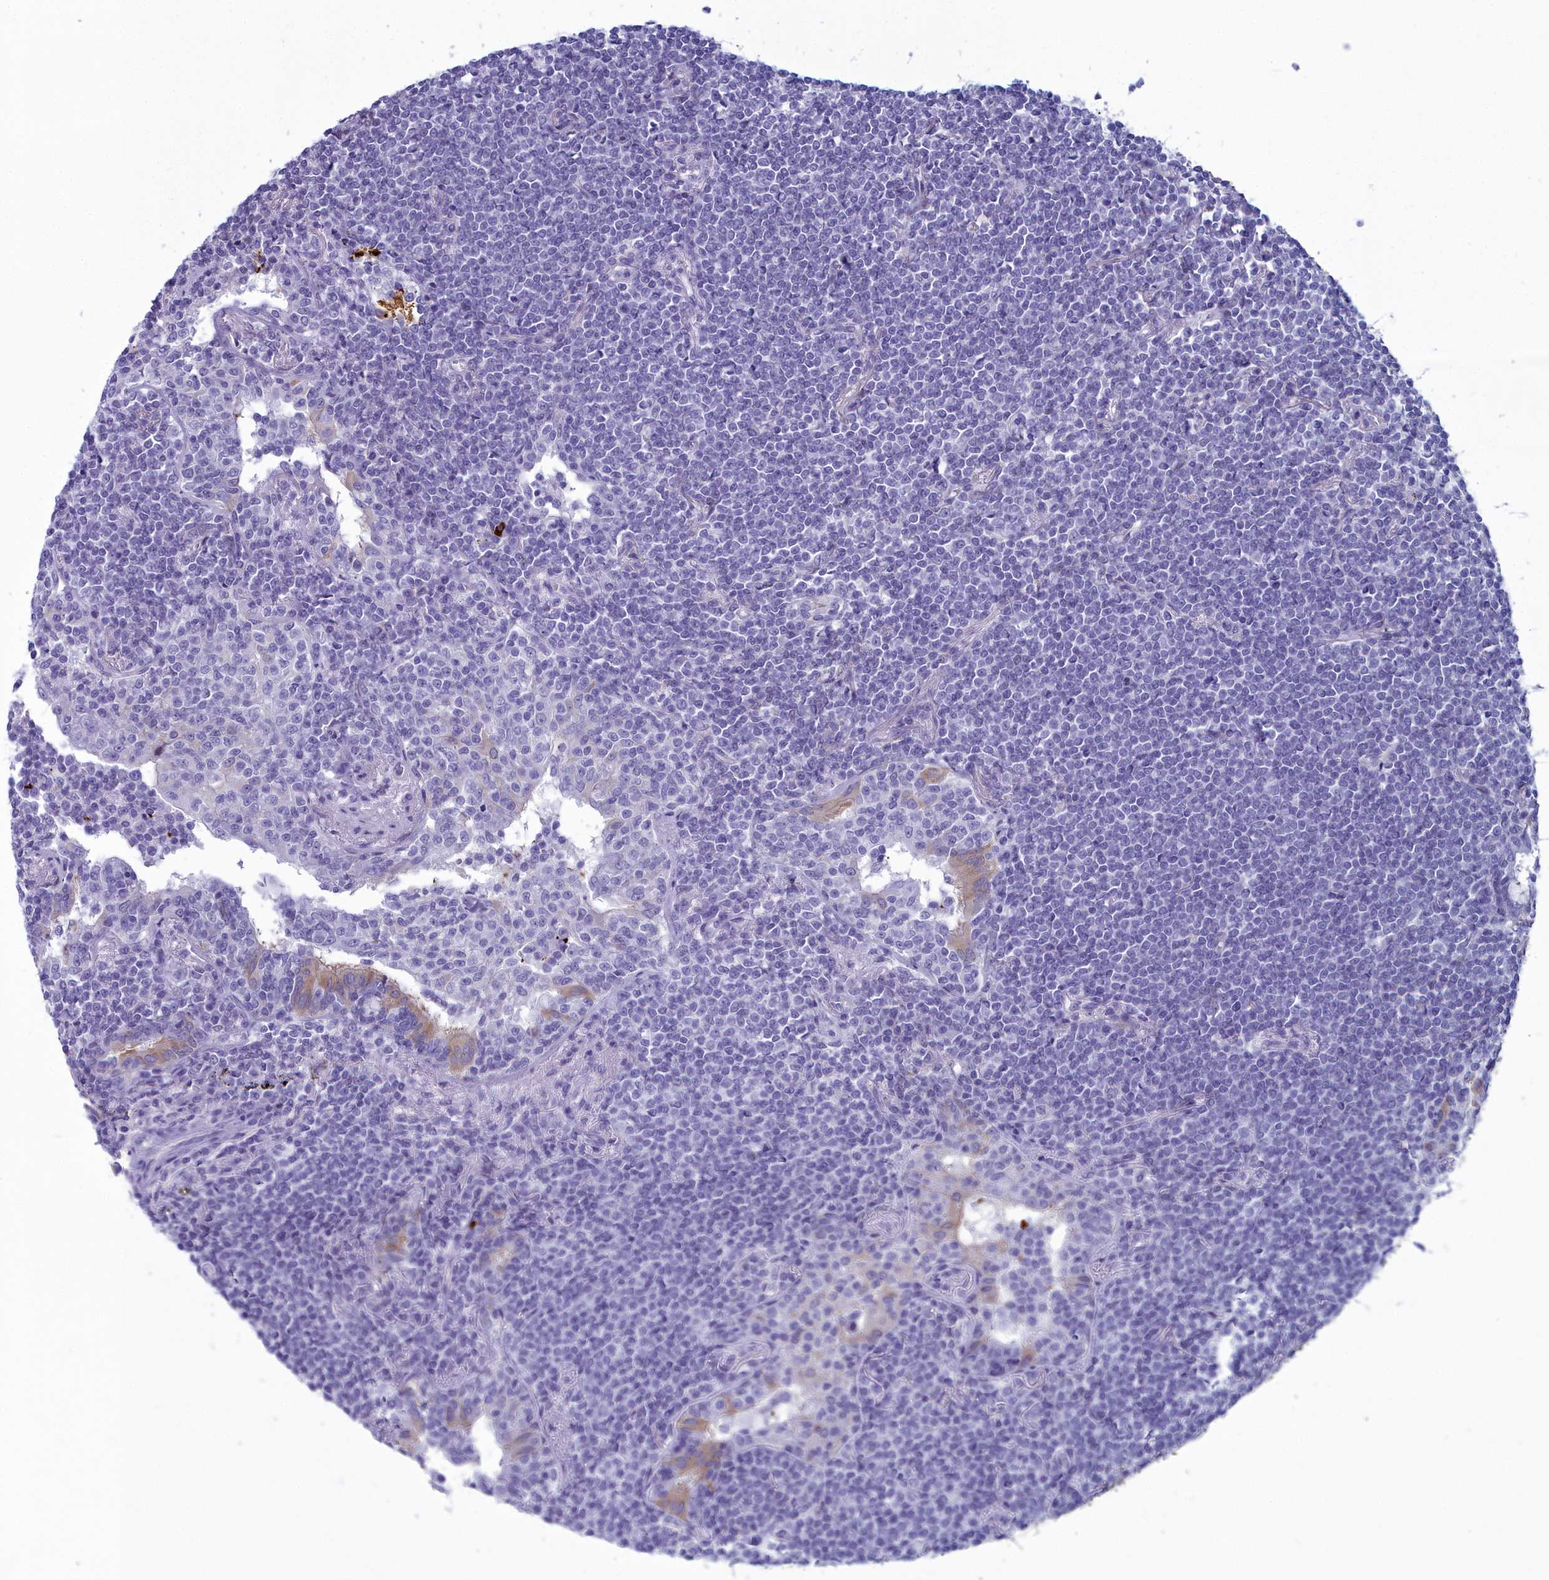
{"staining": {"intensity": "negative", "quantity": "none", "location": "none"}, "tissue": "lymphoma", "cell_type": "Tumor cells", "image_type": "cancer", "snomed": [{"axis": "morphology", "description": "Malignant lymphoma, non-Hodgkin's type, Low grade"}, {"axis": "topography", "description": "Lung"}], "caption": "IHC micrograph of human malignant lymphoma, non-Hodgkin's type (low-grade) stained for a protein (brown), which exhibits no expression in tumor cells.", "gene": "MAP6", "patient": {"sex": "female", "age": 71}}